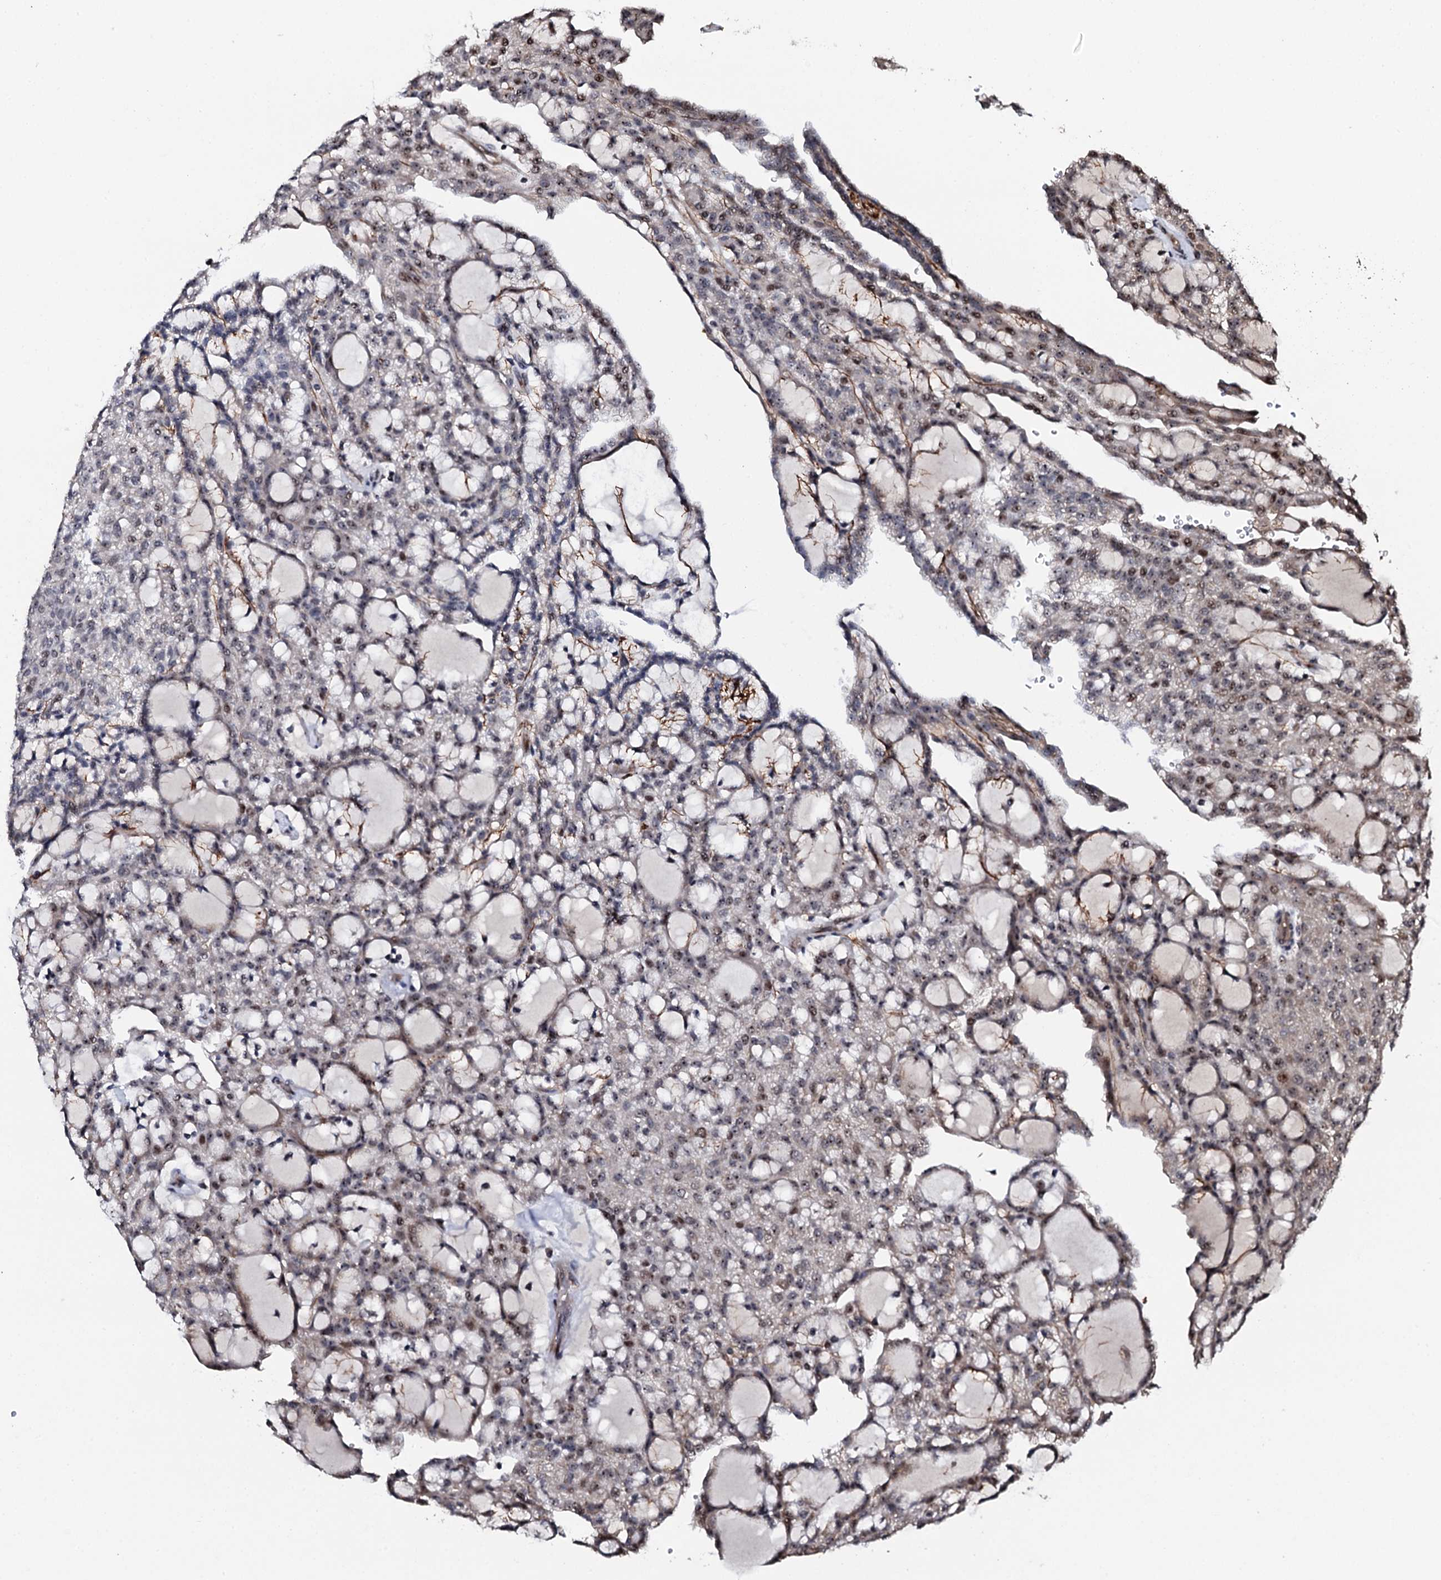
{"staining": {"intensity": "moderate", "quantity": "<25%", "location": "nuclear"}, "tissue": "renal cancer", "cell_type": "Tumor cells", "image_type": "cancer", "snomed": [{"axis": "morphology", "description": "Adenocarcinoma, NOS"}, {"axis": "topography", "description": "Kidney"}], "caption": "Immunohistochemical staining of human renal cancer displays low levels of moderate nuclear protein positivity in approximately <25% of tumor cells.", "gene": "FAM111A", "patient": {"sex": "male", "age": 63}}